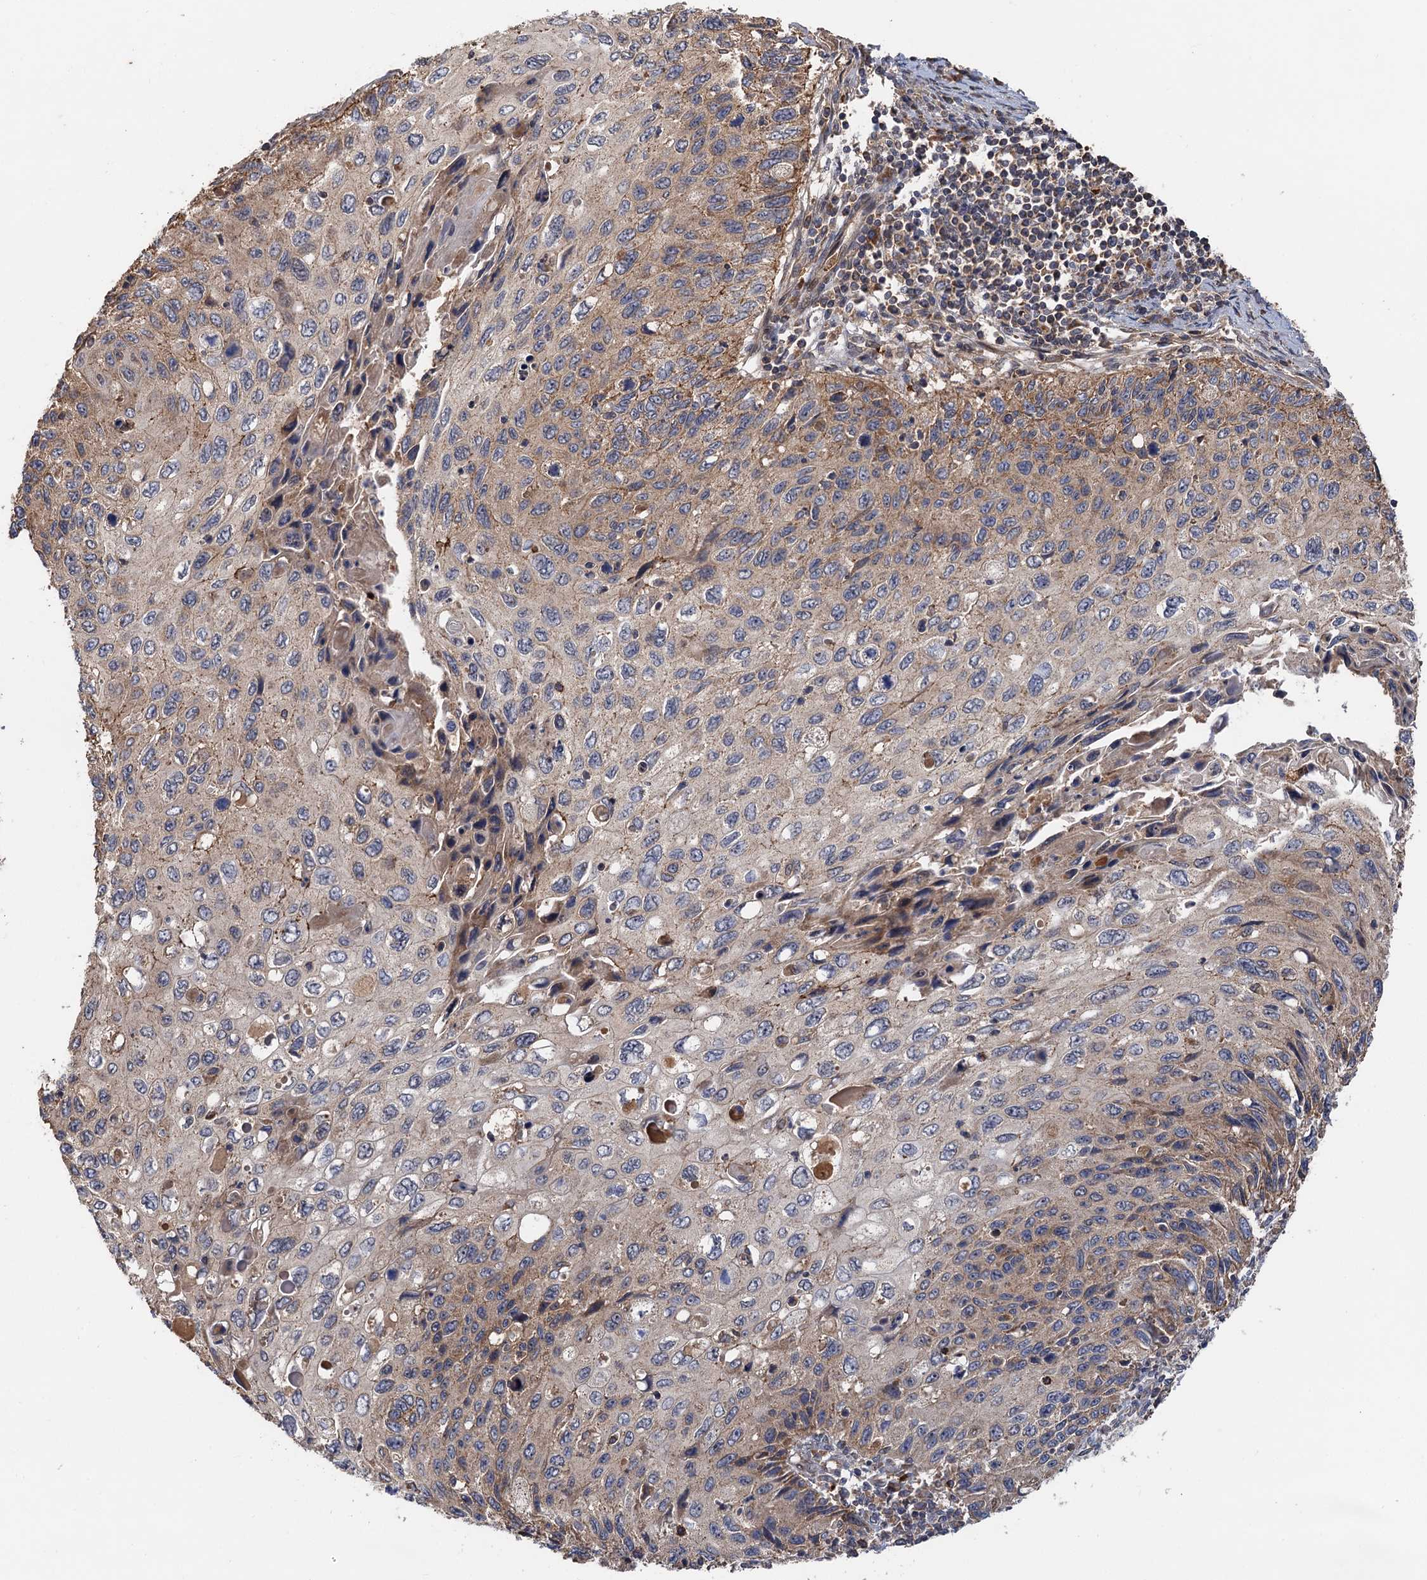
{"staining": {"intensity": "moderate", "quantity": "<25%", "location": "cytoplasmic/membranous"}, "tissue": "cervical cancer", "cell_type": "Tumor cells", "image_type": "cancer", "snomed": [{"axis": "morphology", "description": "Squamous cell carcinoma, NOS"}, {"axis": "topography", "description": "Cervix"}], "caption": "Immunohistochemistry (IHC) image of human squamous cell carcinoma (cervical) stained for a protein (brown), which shows low levels of moderate cytoplasmic/membranous positivity in approximately <25% of tumor cells.", "gene": "SNX32", "patient": {"sex": "female", "age": 70}}